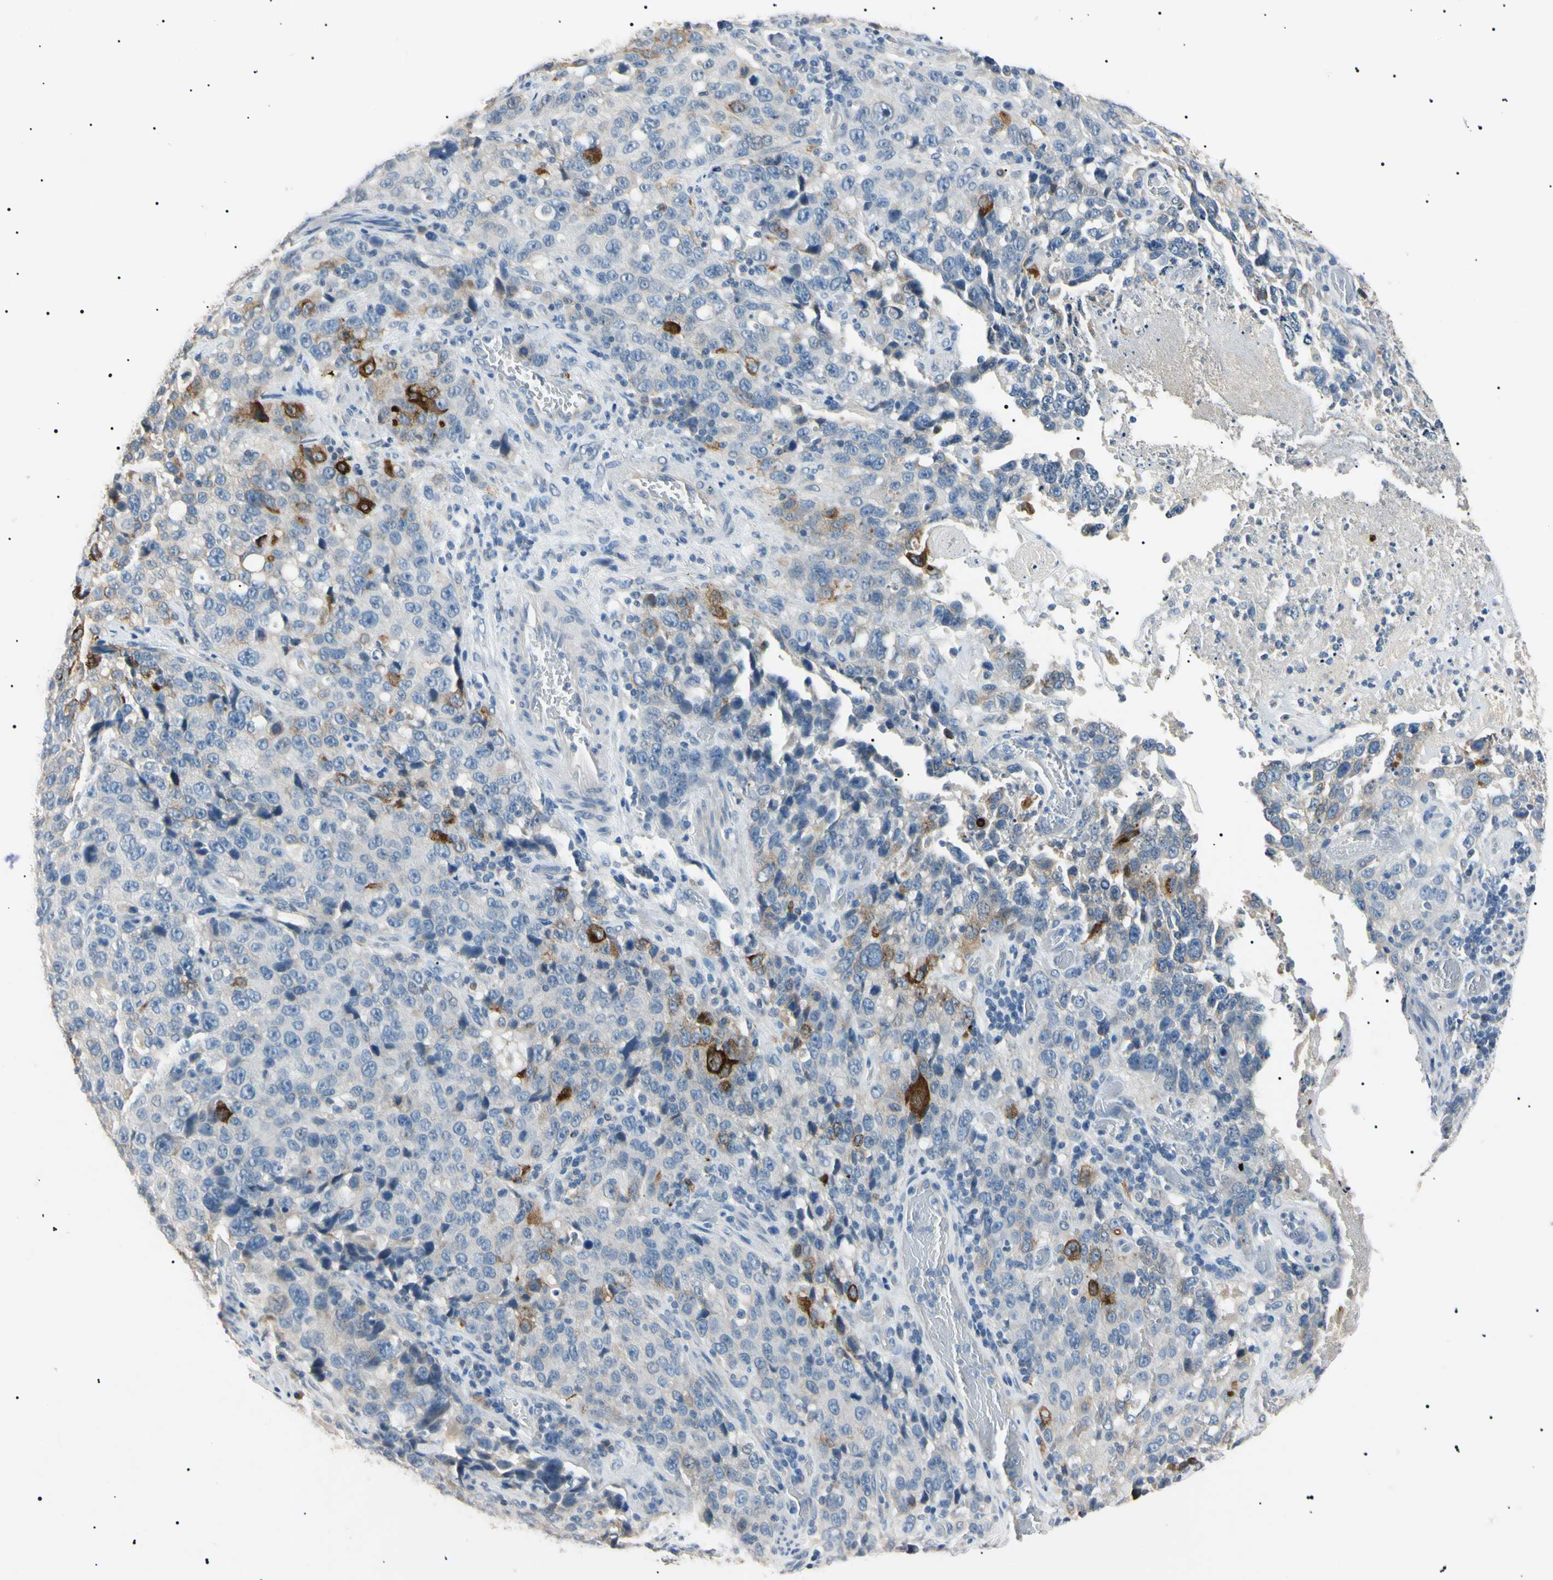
{"staining": {"intensity": "strong", "quantity": "<25%", "location": "cytoplasmic/membranous"}, "tissue": "stomach cancer", "cell_type": "Tumor cells", "image_type": "cancer", "snomed": [{"axis": "morphology", "description": "Normal tissue, NOS"}, {"axis": "morphology", "description": "Adenocarcinoma, NOS"}, {"axis": "topography", "description": "Stomach"}], "caption": "IHC (DAB (3,3'-diaminobenzidine)) staining of stomach cancer (adenocarcinoma) displays strong cytoplasmic/membranous protein staining in about <25% of tumor cells. Using DAB (3,3'-diaminobenzidine) (brown) and hematoxylin (blue) stains, captured at high magnification using brightfield microscopy.", "gene": "CGB3", "patient": {"sex": "male", "age": 48}}